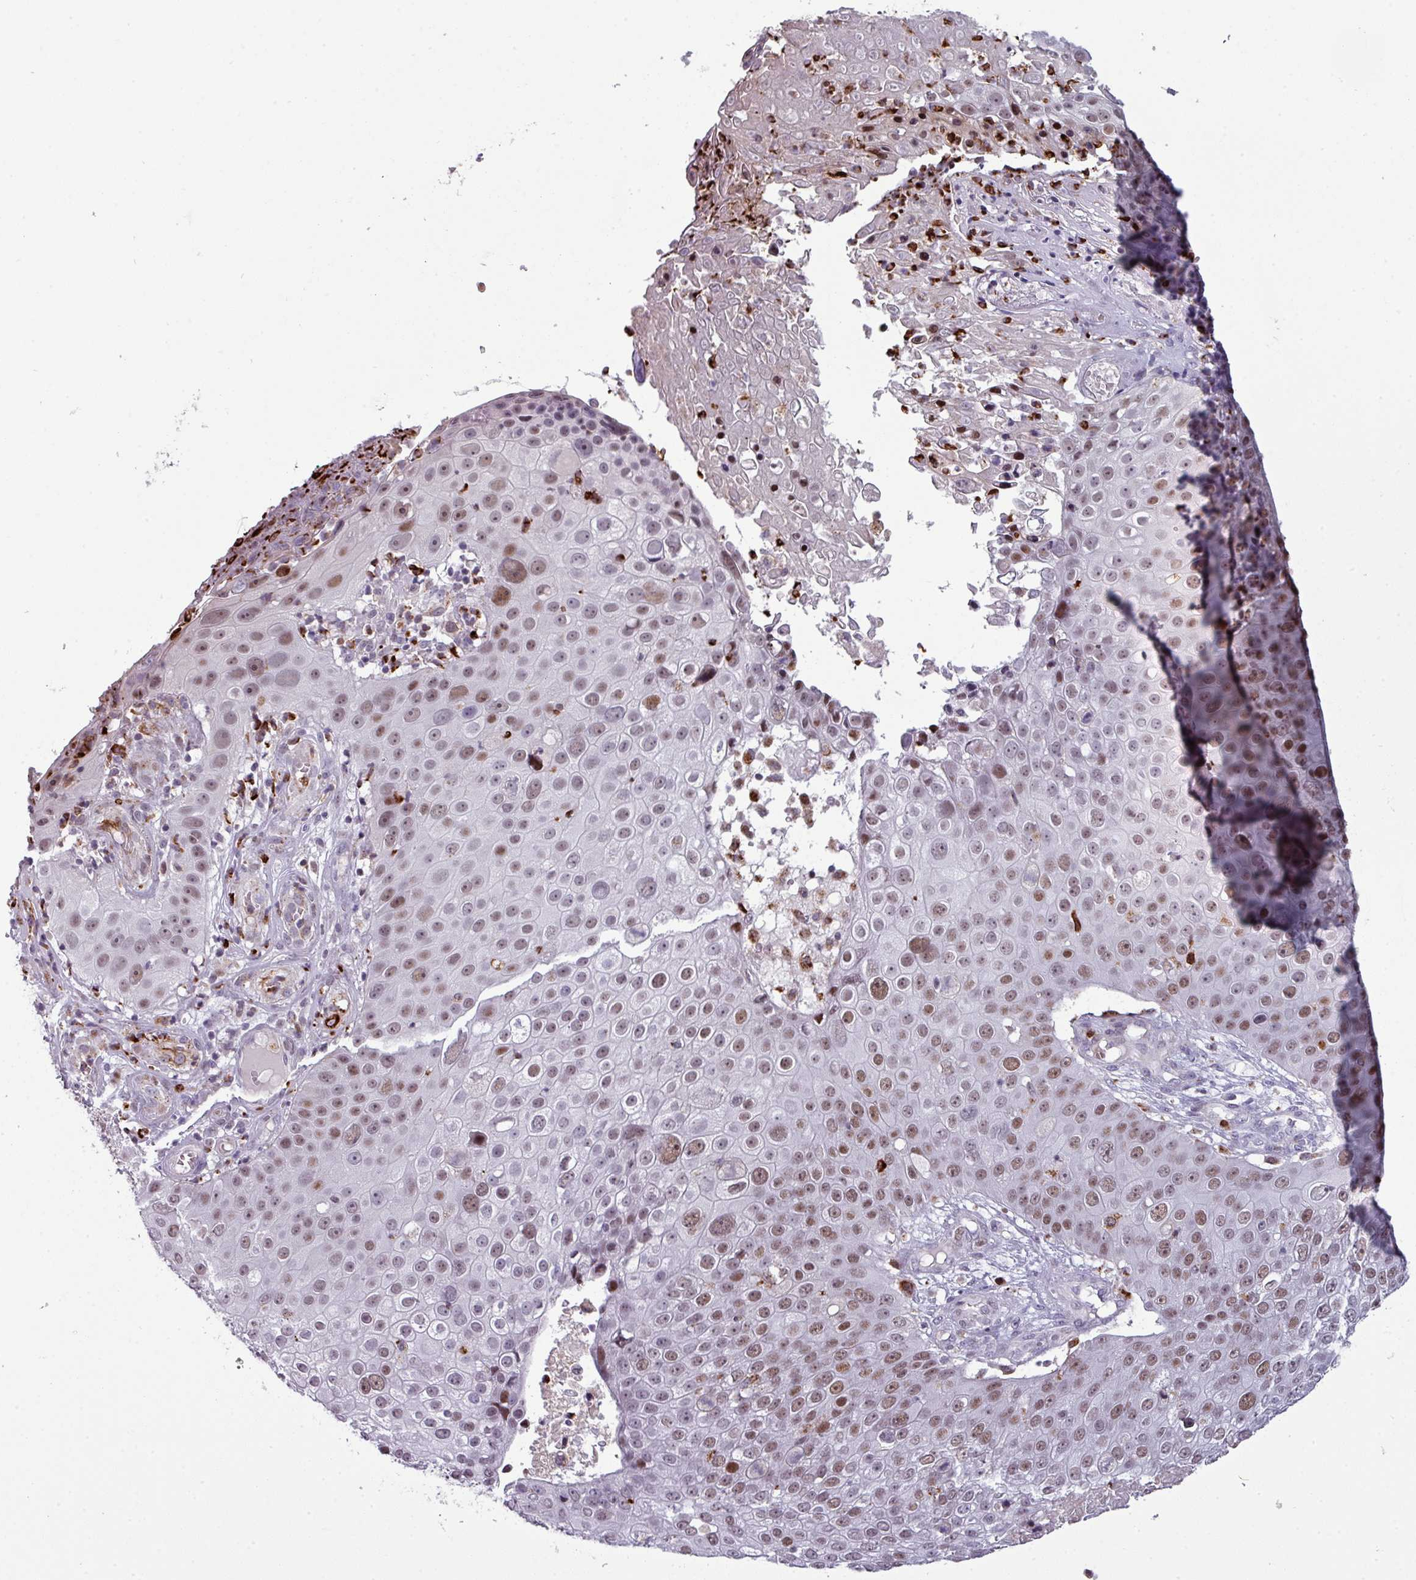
{"staining": {"intensity": "moderate", "quantity": "25%-75%", "location": "nuclear"}, "tissue": "skin cancer", "cell_type": "Tumor cells", "image_type": "cancer", "snomed": [{"axis": "morphology", "description": "Squamous cell carcinoma, NOS"}, {"axis": "topography", "description": "Skin"}], "caption": "IHC histopathology image of neoplastic tissue: skin squamous cell carcinoma stained using IHC reveals medium levels of moderate protein expression localized specifically in the nuclear of tumor cells, appearing as a nuclear brown color.", "gene": "TMEFF1", "patient": {"sex": "male", "age": 71}}